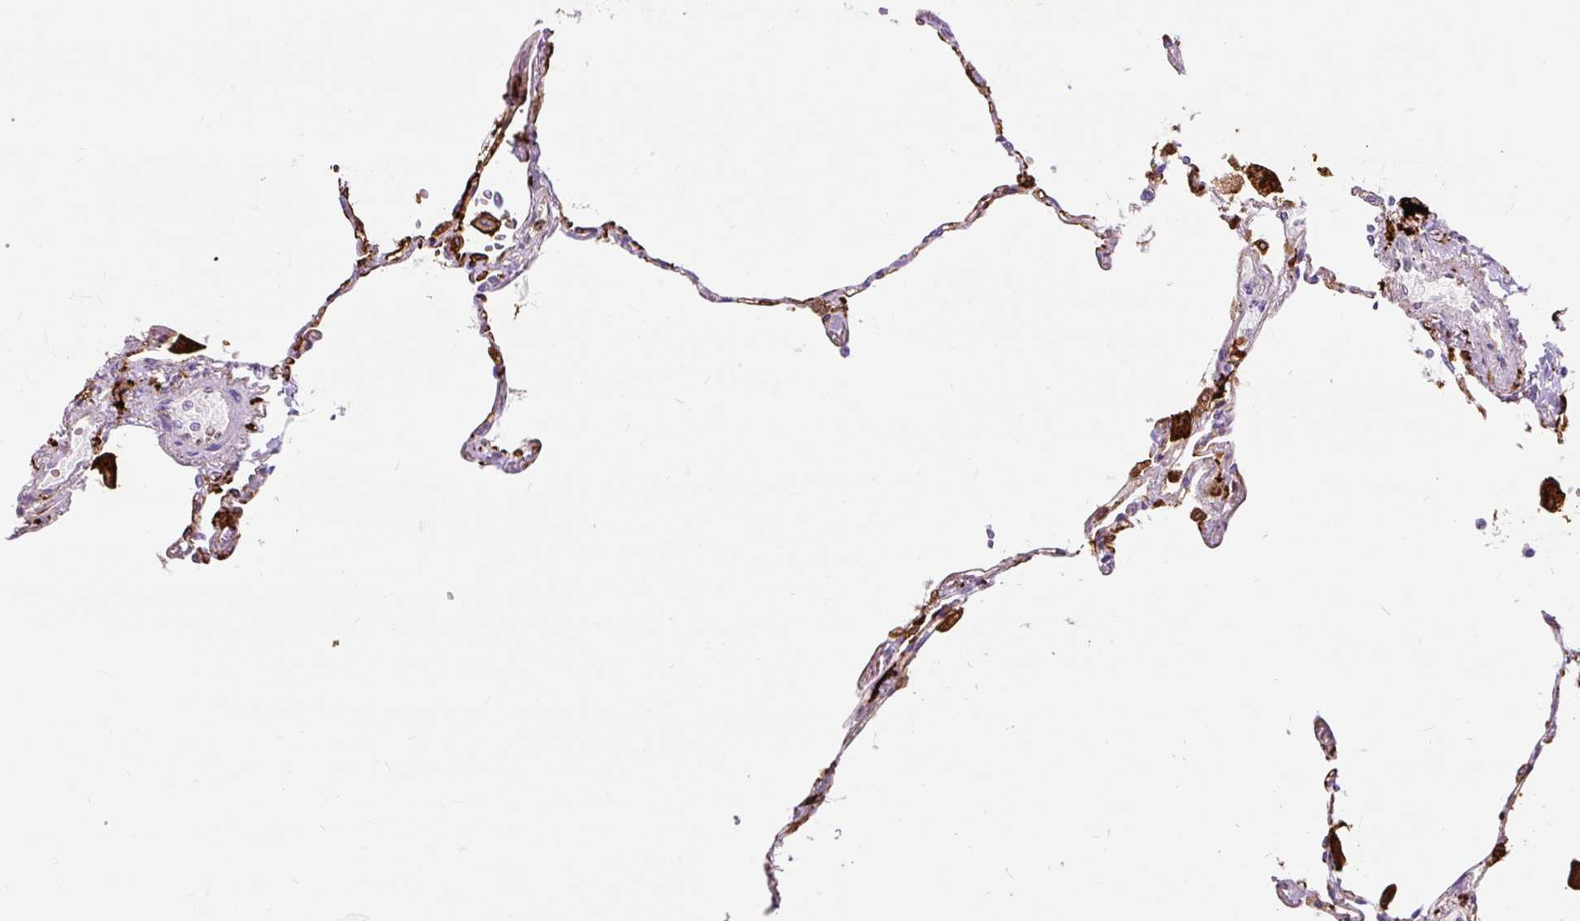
{"staining": {"intensity": "strong", "quantity": "<25%", "location": "cytoplasmic/membranous"}, "tissue": "lung", "cell_type": "Alveolar cells", "image_type": "normal", "snomed": [{"axis": "morphology", "description": "Normal tissue, NOS"}, {"axis": "topography", "description": "Lung"}], "caption": "Immunohistochemistry (IHC) of benign human lung shows medium levels of strong cytoplasmic/membranous staining in about <25% of alveolar cells.", "gene": "HLA", "patient": {"sex": "female", "age": 67}}